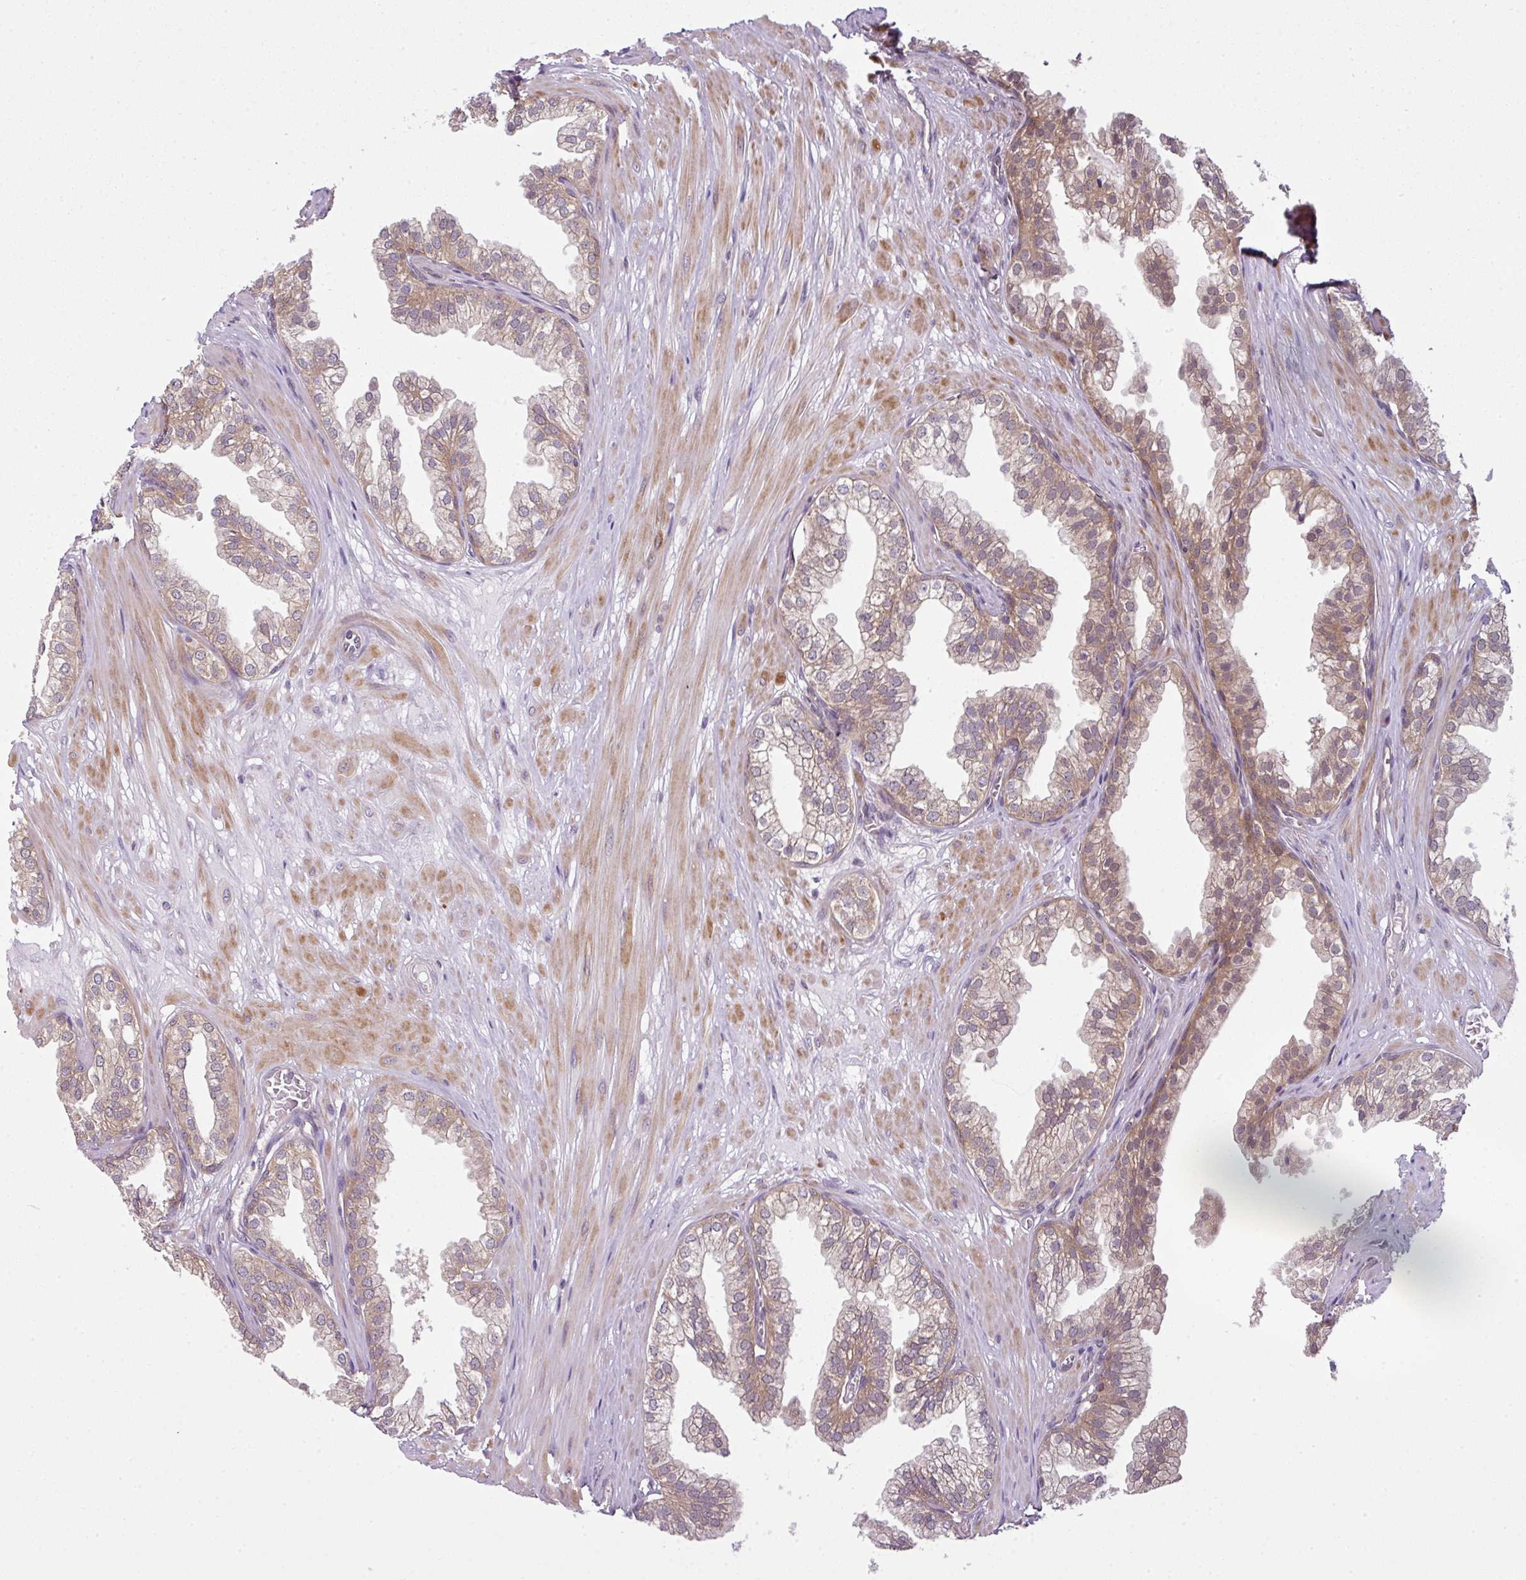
{"staining": {"intensity": "weak", "quantity": "25%-75%", "location": "cytoplasmic/membranous"}, "tissue": "prostate", "cell_type": "Glandular cells", "image_type": "normal", "snomed": [{"axis": "morphology", "description": "Normal tissue, NOS"}, {"axis": "topography", "description": "Prostate"}, {"axis": "topography", "description": "Peripheral nerve tissue"}], "caption": "Protein expression analysis of unremarkable human prostate reveals weak cytoplasmic/membranous staining in about 25%-75% of glandular cells.", "gene": "DERPC", "patient": {"sex": "male", "age": 55}}